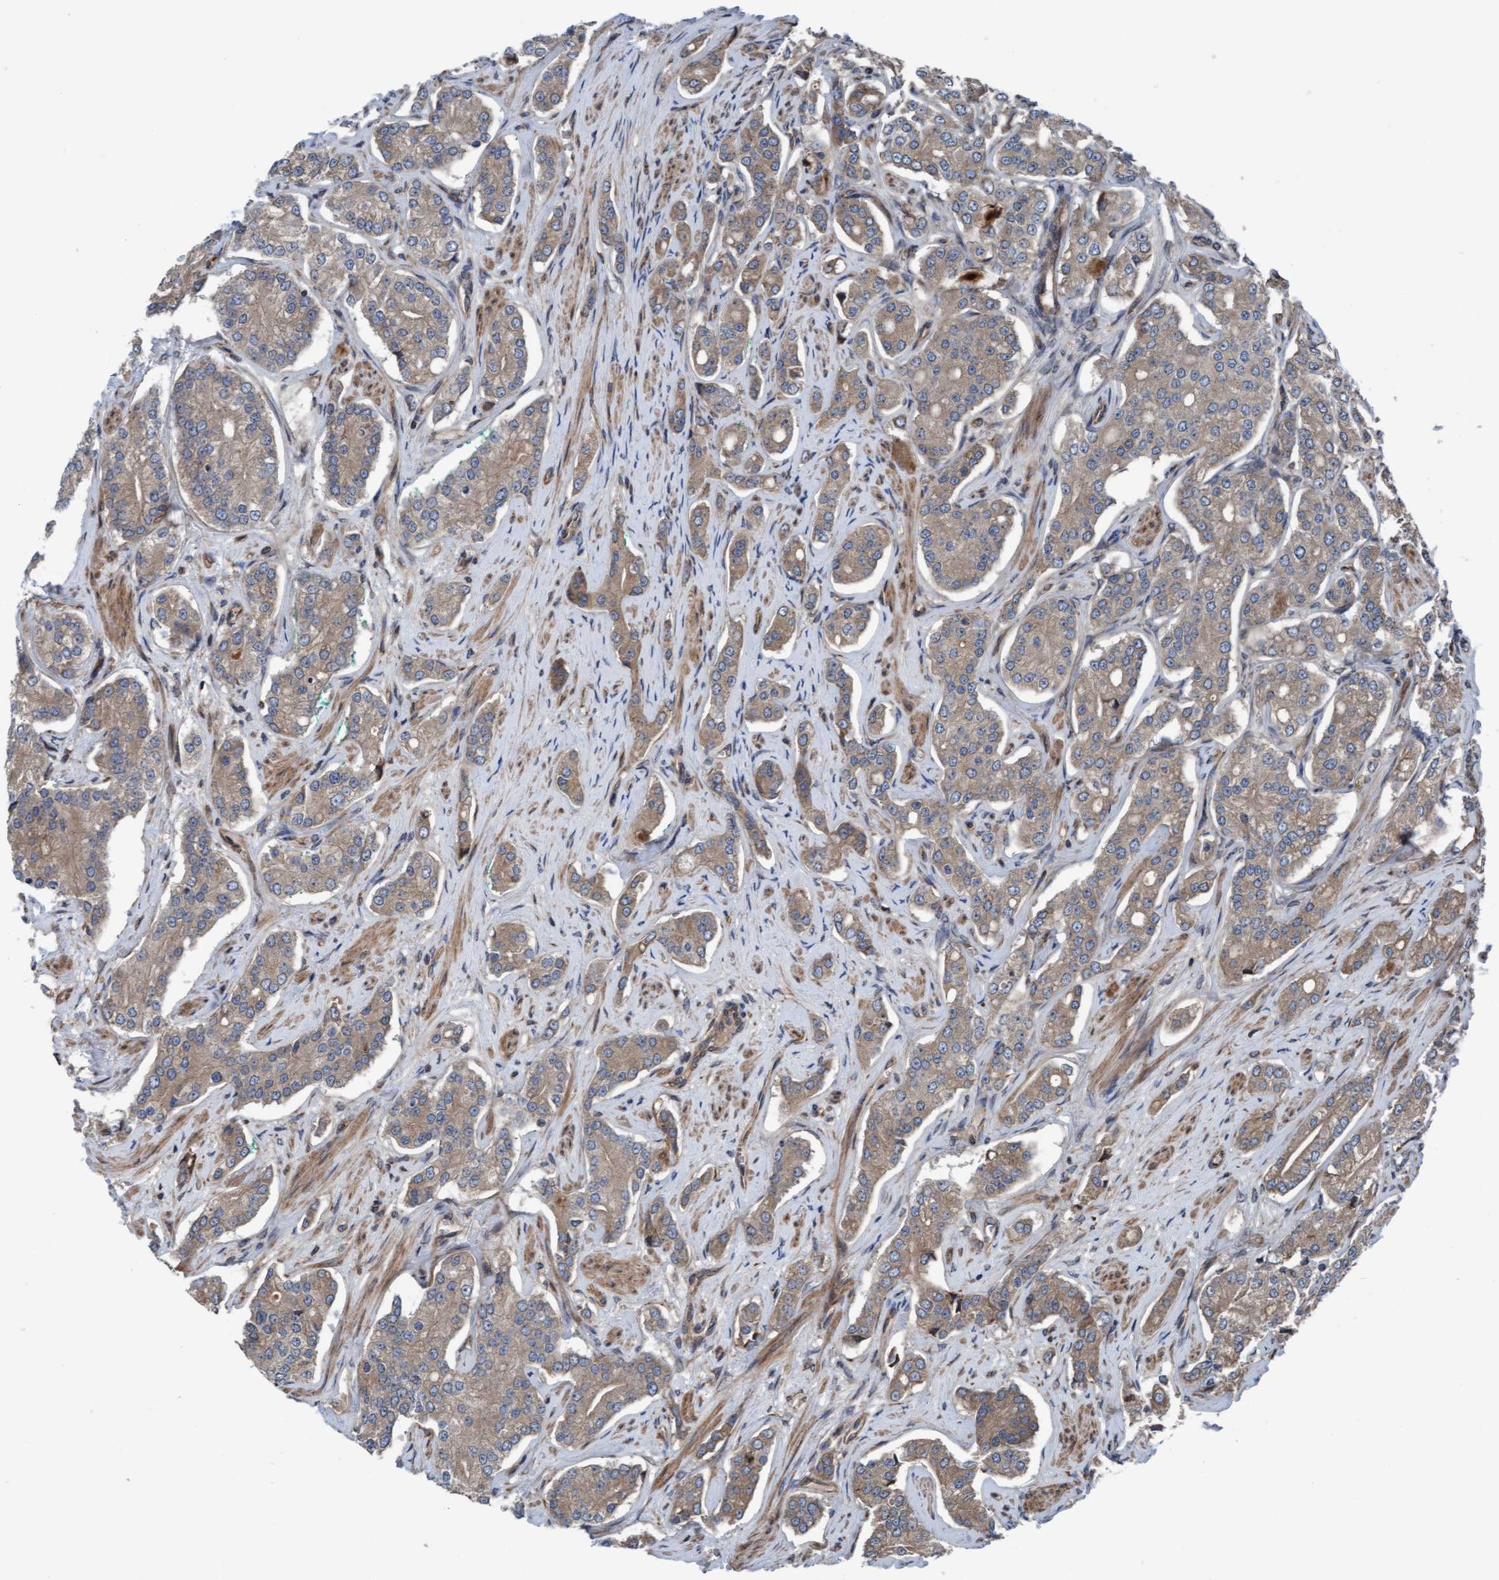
{"staining": {"intensity": "weak", "quantity": ">75%", "location": "cytoplasmic/membranous"}, "tissue": "prostate cancer", "cell_type": "Tumor cells", "image_type": "cancer", "snomed": [{"axis": "morphology", "description": "Adenocarcinoma, High grade"}, {"axis": "topography", "description": "Prostate"}], "caption": "Protein staining of high-grade adenocarcinoma (prostate) tissue demonstrates weak cytoplasmic/membranous expression in about >75% of tumor cells.", "gene": "RAP1GAP2", "patient": {"sex": "male", "age": 71}}